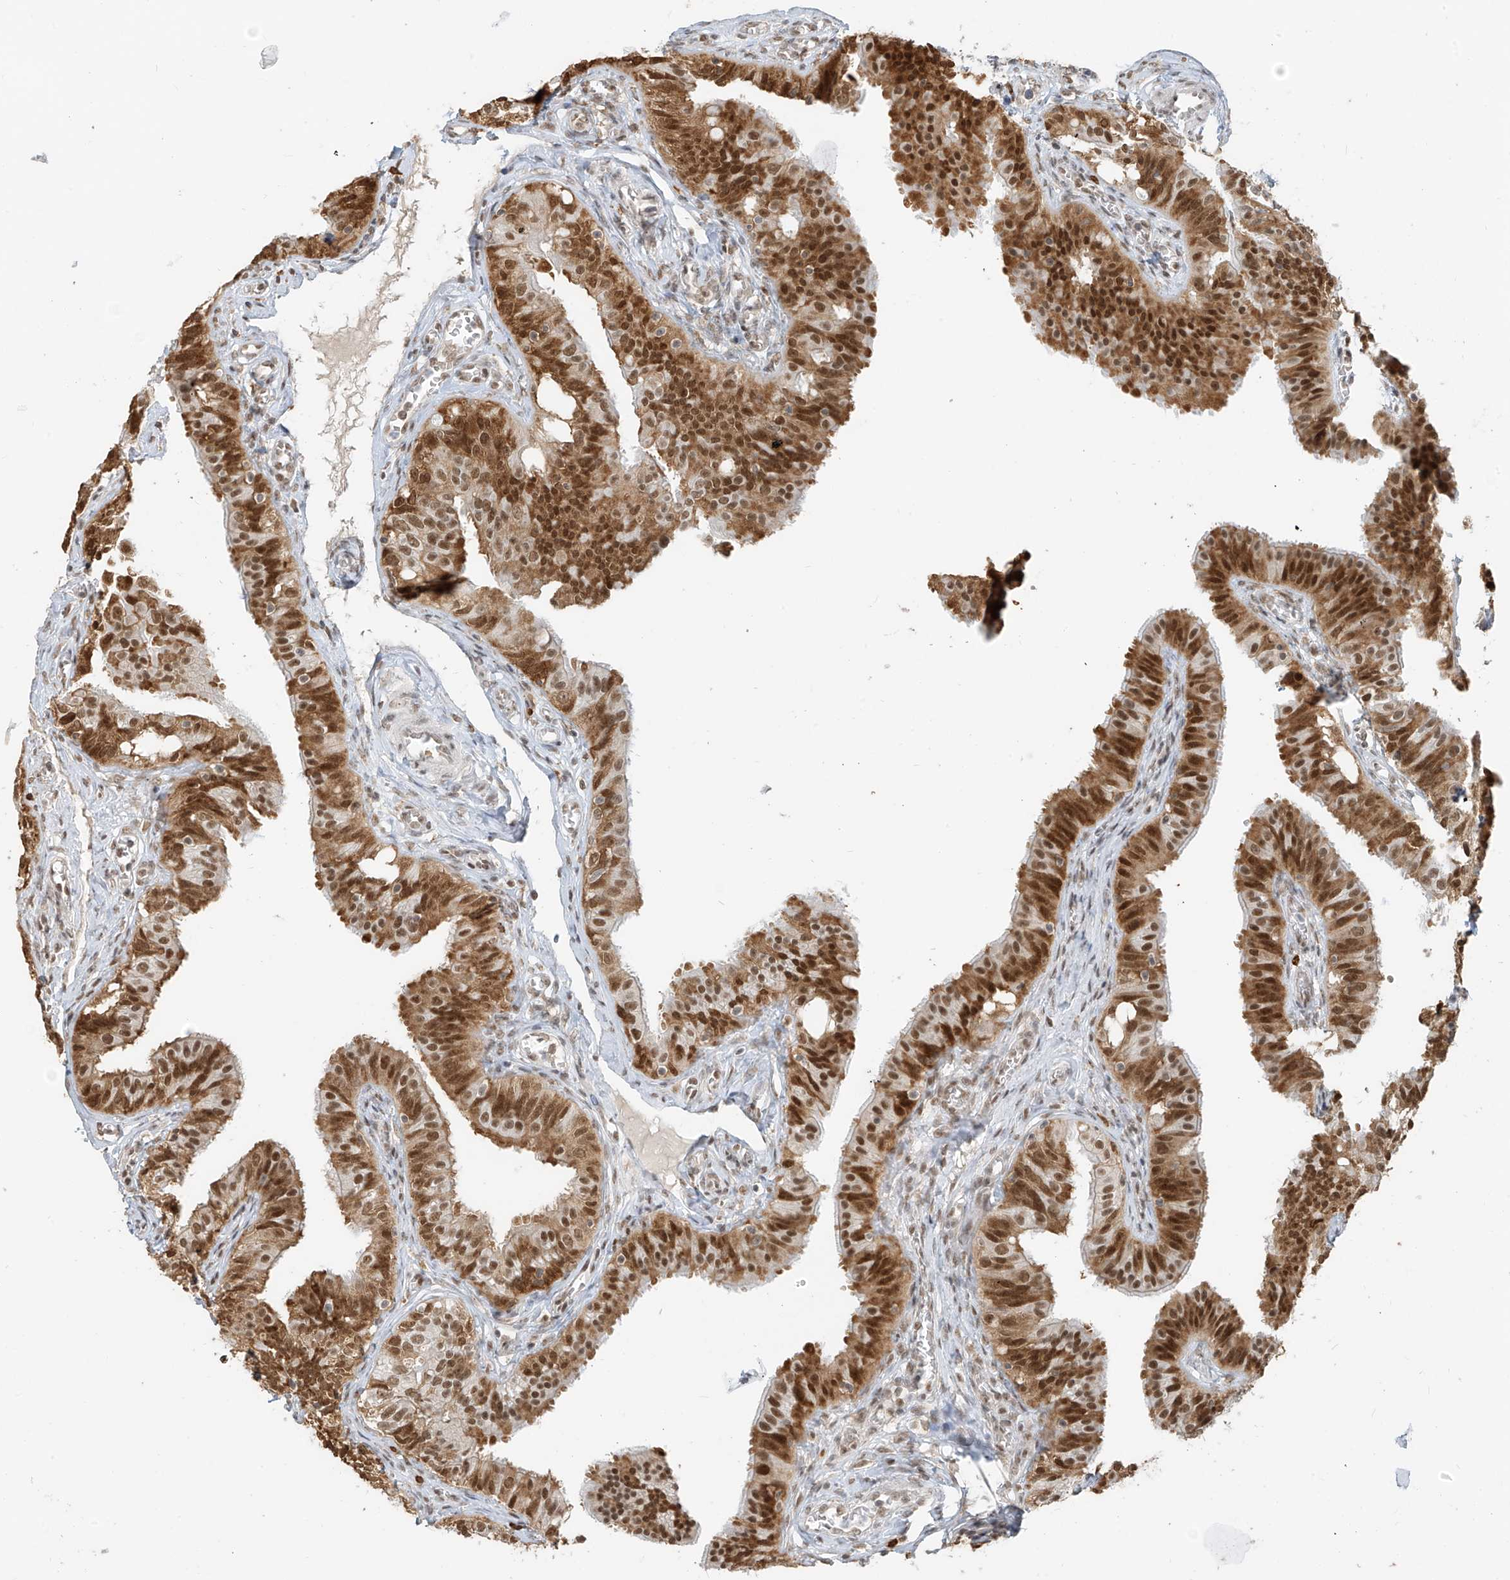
{"staining": {"intensity": "strong", "quantity": ">75%", "location": "cytoplasmic/membranous,nuclear"}, "tissue": "fallopian tube", "cell_type": "Glandular cells", "image_type": "normal", "snomed": [{"axis": "morphology", "description": "Normal tissue, NOS"}, {"axis": "topography", "description": "Fallopian tube"}, {"axis": "topography", "description": "Ovary"}], "caption": "This photomicrograph displays normal fallopian tube stained with IHC to label a protein in brown. The cytoplasmic/membranous,nuclear of glandular cells show strong positivity for the protein. Nuclei are counter-stained blue.", "gene": "ZMYM2", "patient": {"sex": "female", "age": 42}}